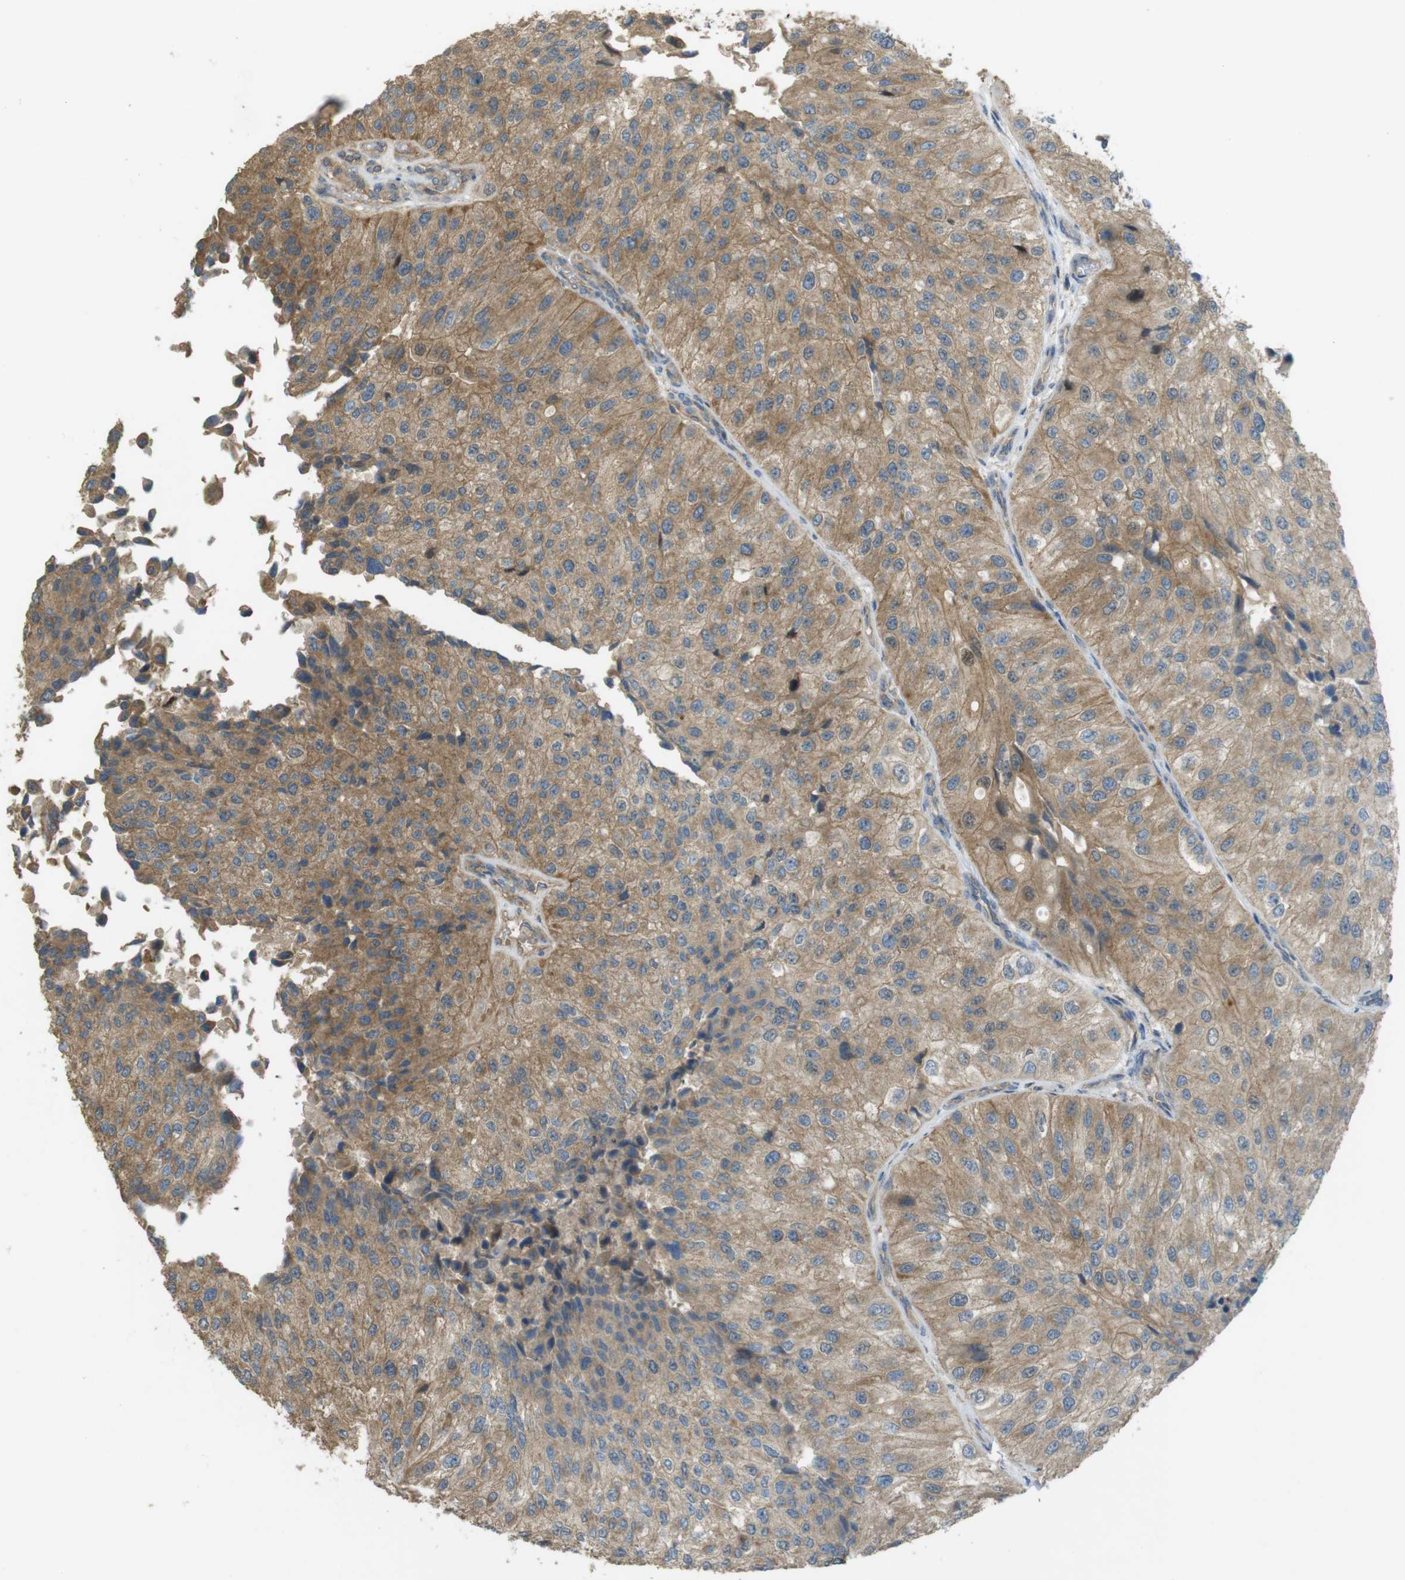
{"staining": {"intensity": "moderate", "quantity": ">75%", "location": "cytoplasmic/membranous"}, "tissue": "urothelial cancer", "cell_type": "Tumor cells", "image_type": "cancer", "snomed": [{"axis": "morphology", "description": "Urothelial carcinoma, High grade"}, {"axis": "topography", "description": "Kidney"}, {"axis": "topography", "description": "Urinary bladder"}], "caption": "This micrograph exhibits urothelial cancer stained with immunohistochemistry to label a protein in brown. The cytoplasmic/membranous of tumor cells show moderate positivity for the protein. Nuclei are counter-stained blue.", "gene": "ZDHHC20", "patient": {"sex": "male", "age": 77}}